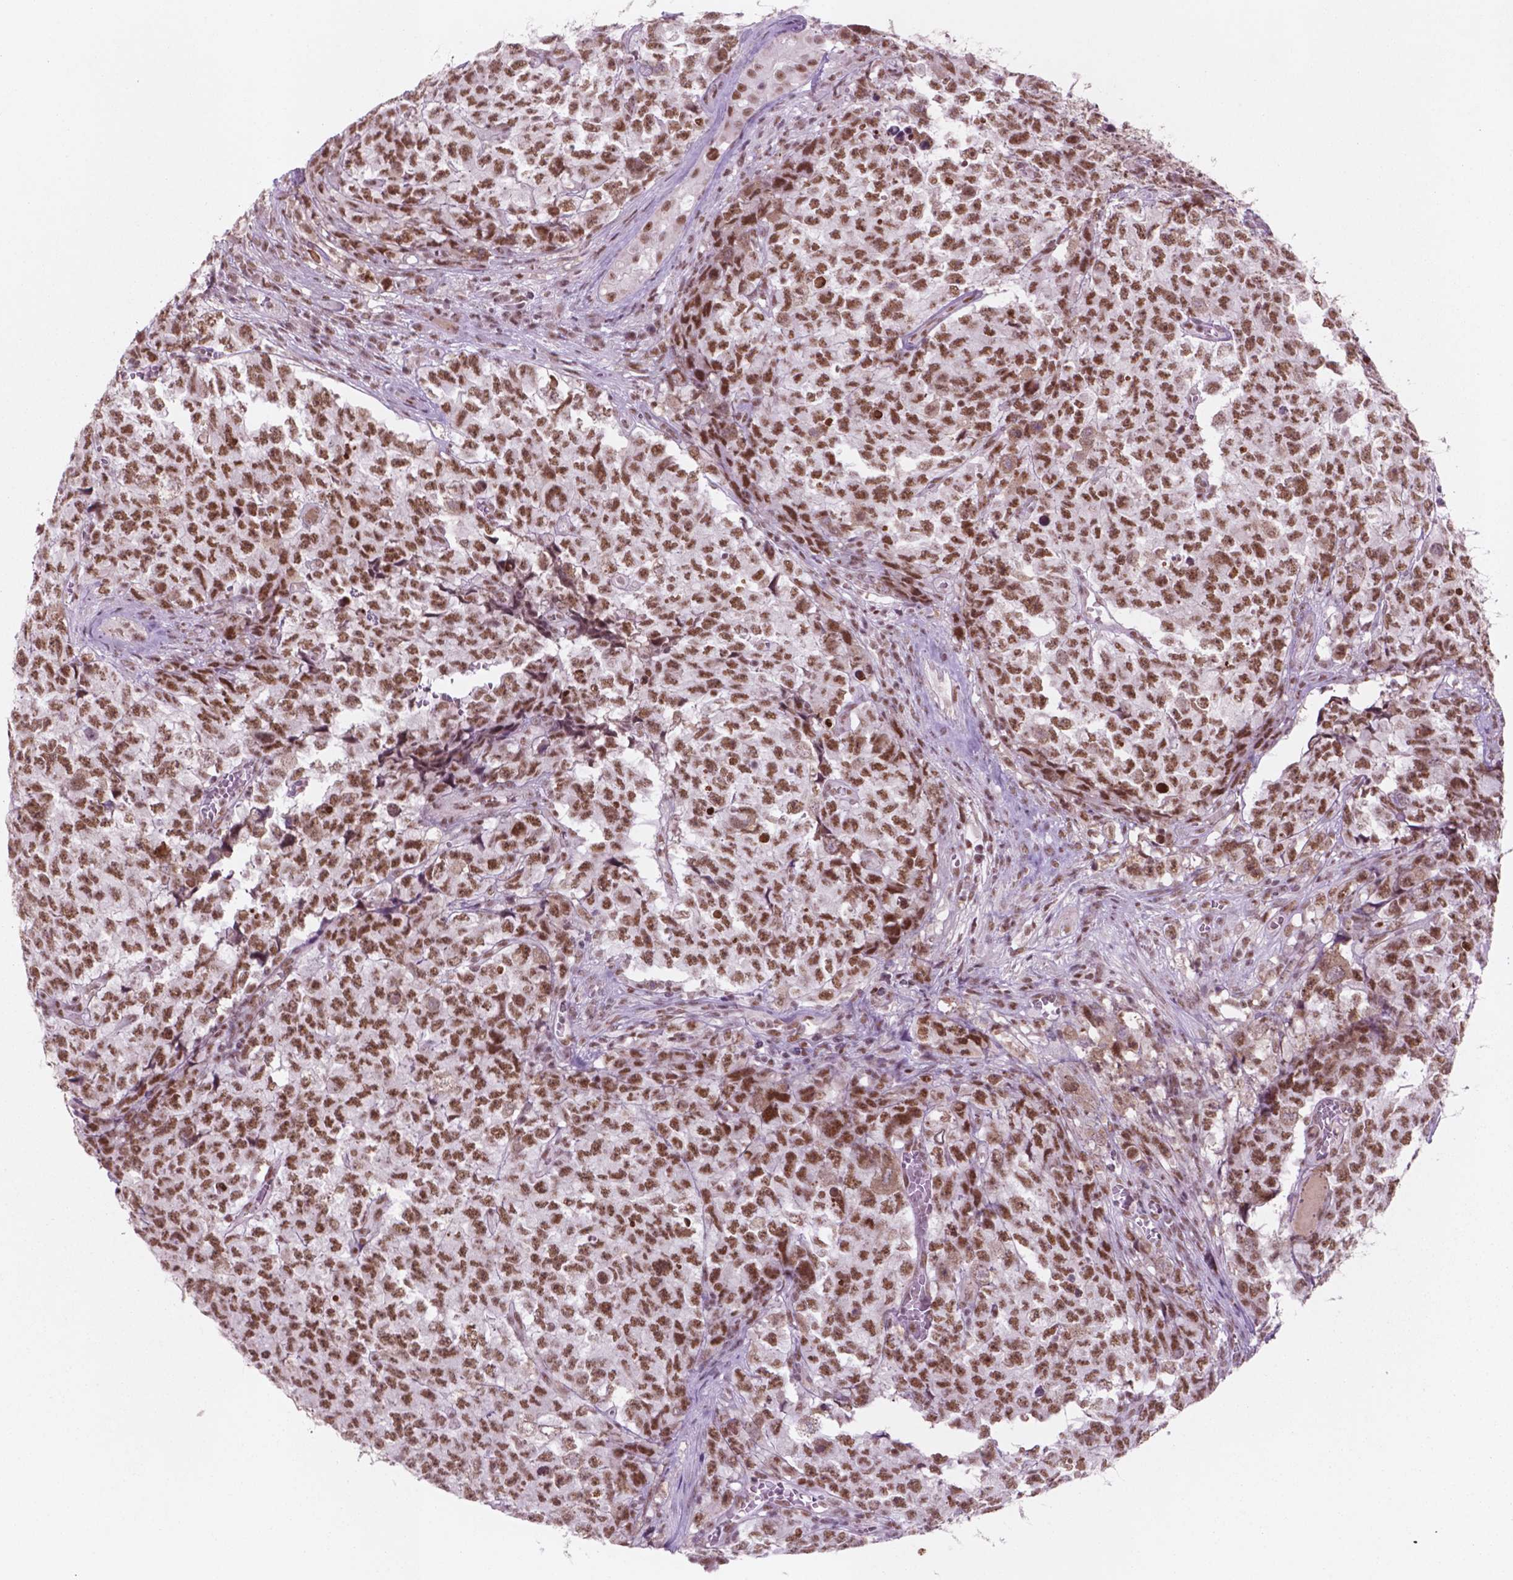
{"staining": {"intensity": "moderate", "quantity": ">75%", "location": "nuclear"}, "tissue": "testis cancer", "cell_type": "Tumor cells", "image_type": "cancer", "snomed": [{"axis": "morphology", "description": "Carcinoma, Embryonal, NOS"}, {"axis": "topography", "description": "Testis"}], "caption": "The immunohistochemical stain shows moderate nuclear positivity in tumor cells of testis cancer tissue. (IHC, brightfield microscopy, high magnification).", "gene": "CTR9", "patient": {"sex": "male", "age": 23}}